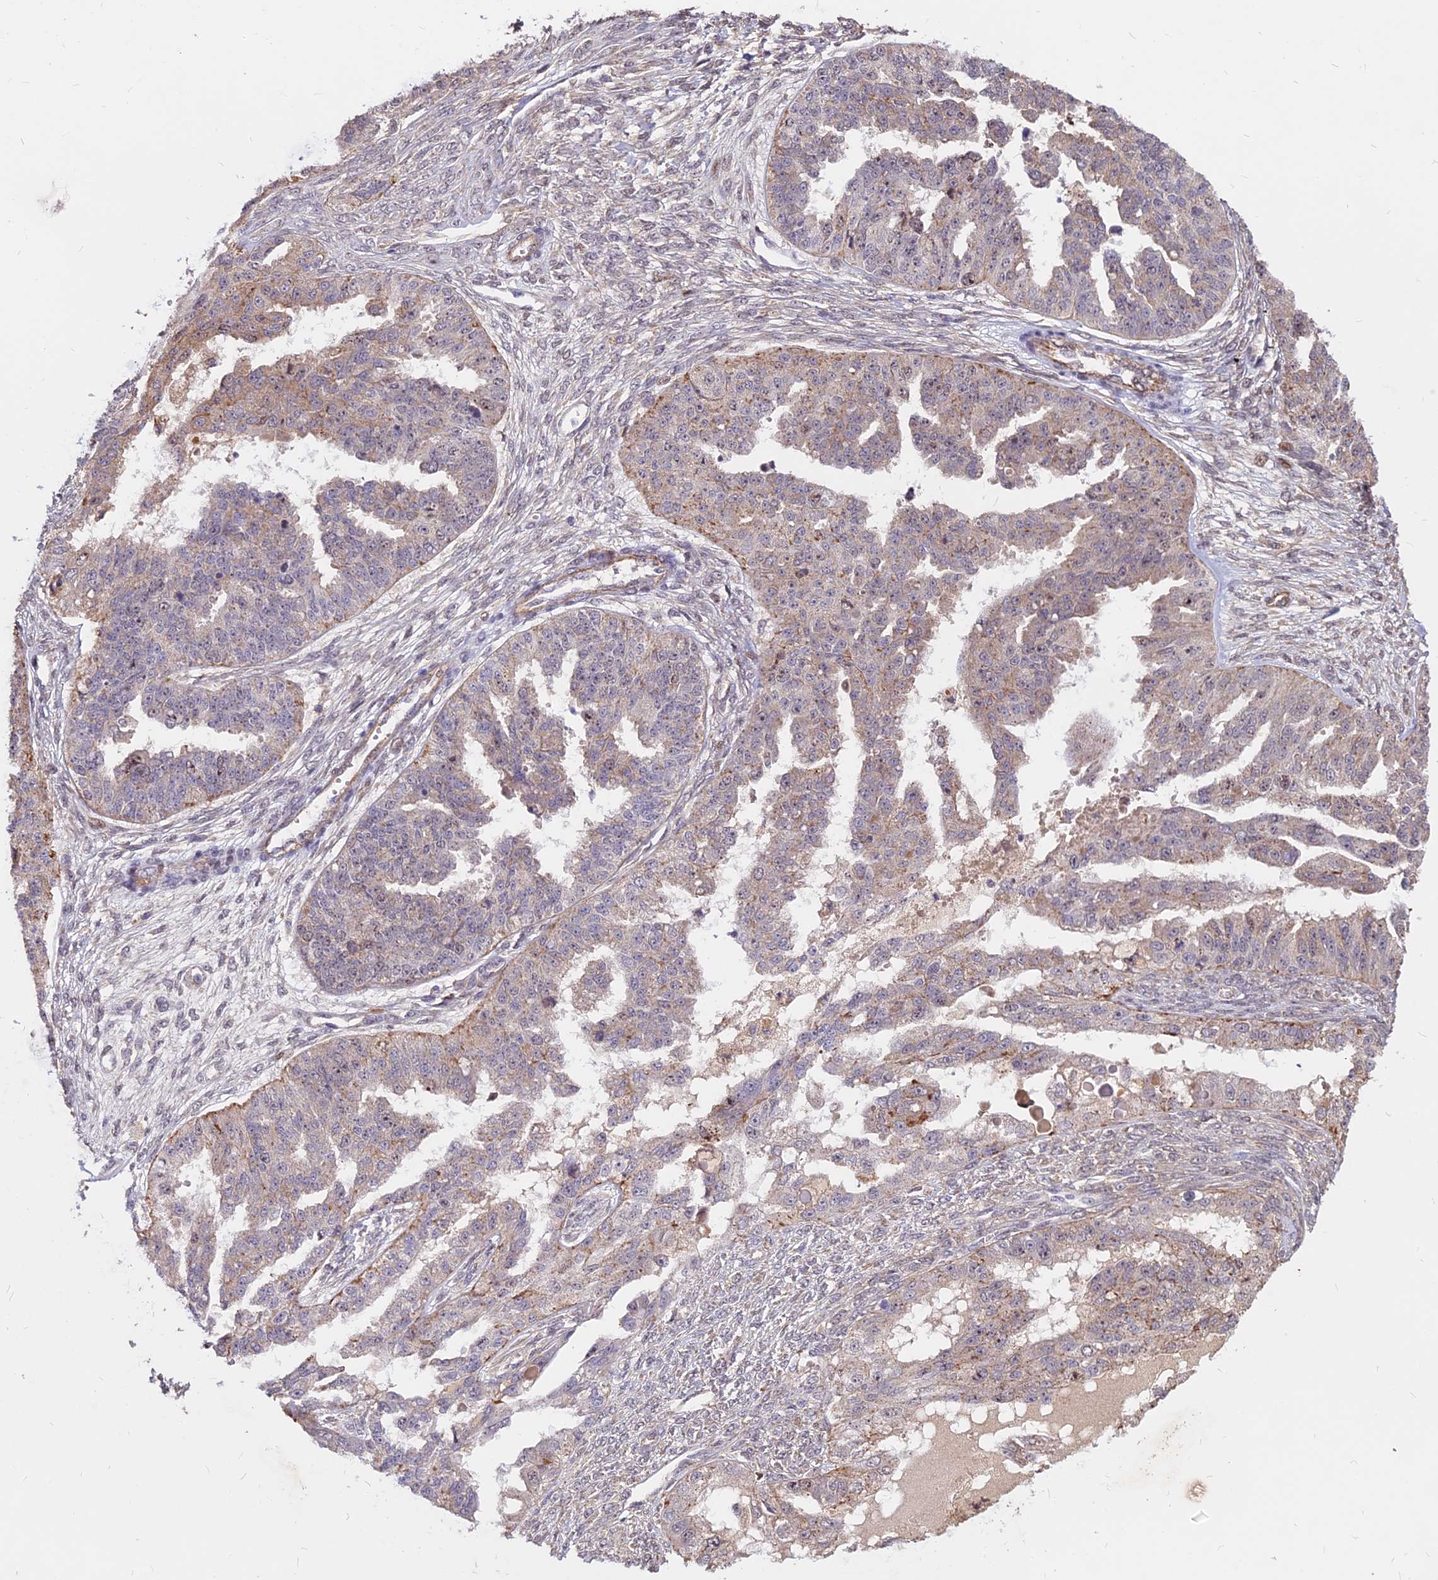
{"staining": {"intensity": "weak", "quantity": "25%-75%", "location": "cytoplasmic/membranous"}, "tissue": "ovarian cancer", "cell_type": "Tumor cells", "image_type": "cancer", "snomed": [{"axis": "morphology", "description": "Cystadenocarcinoma, serous, NOS"}, {"axis": "topography", "description": "Ovary"}], "caption": "Immunohistochemical staining of ovarian serous cystadenocarcinoma displays low levels of weak cytoplasmic/membranous protein expression in approximately 25%-75% of tumor cells. (Brightfield microscopy of DAB IHC at high magnification).", "gene": "C11orf68", "patient": {"sex": "female", "age": 58}}